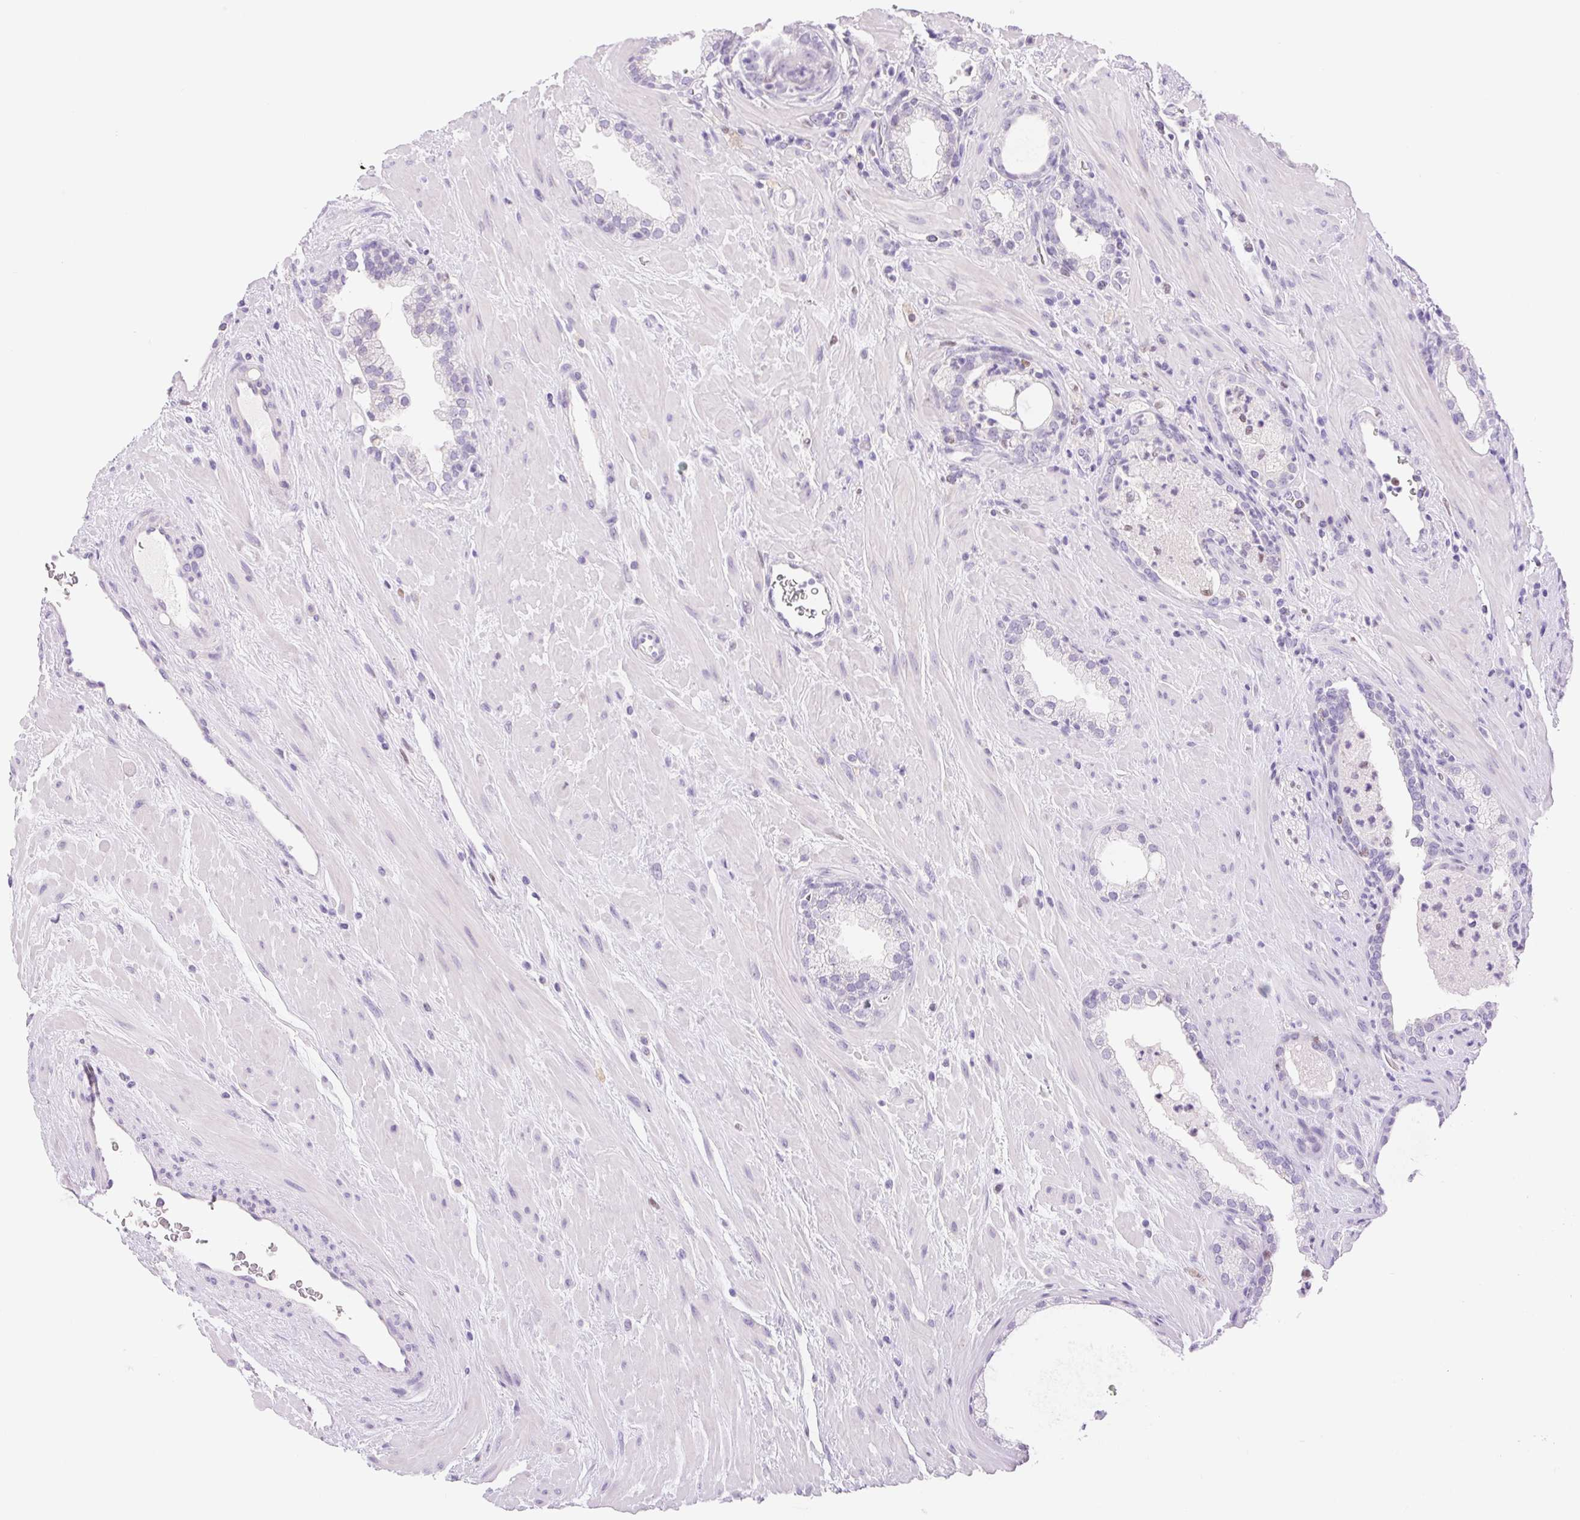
{"staining": {"intensity": "negative", "quantity": "none", "location": "none"}, "tissue": "prostate cancer", "cell_type": "Tumor cells", "image_type": "cancer", "snomed": [{"axis": "morphology", "description": "Adenocarcinoma, Low grade"}, {"axis": "topography", "description": "Prostate"}], "caption": "IHC micrograph of human prostate cancer stained for a protein (brown), which shows no positivity in tumor cells.", "gene": "ASGR2", "patient": {"sex": "male", "age": 62}}